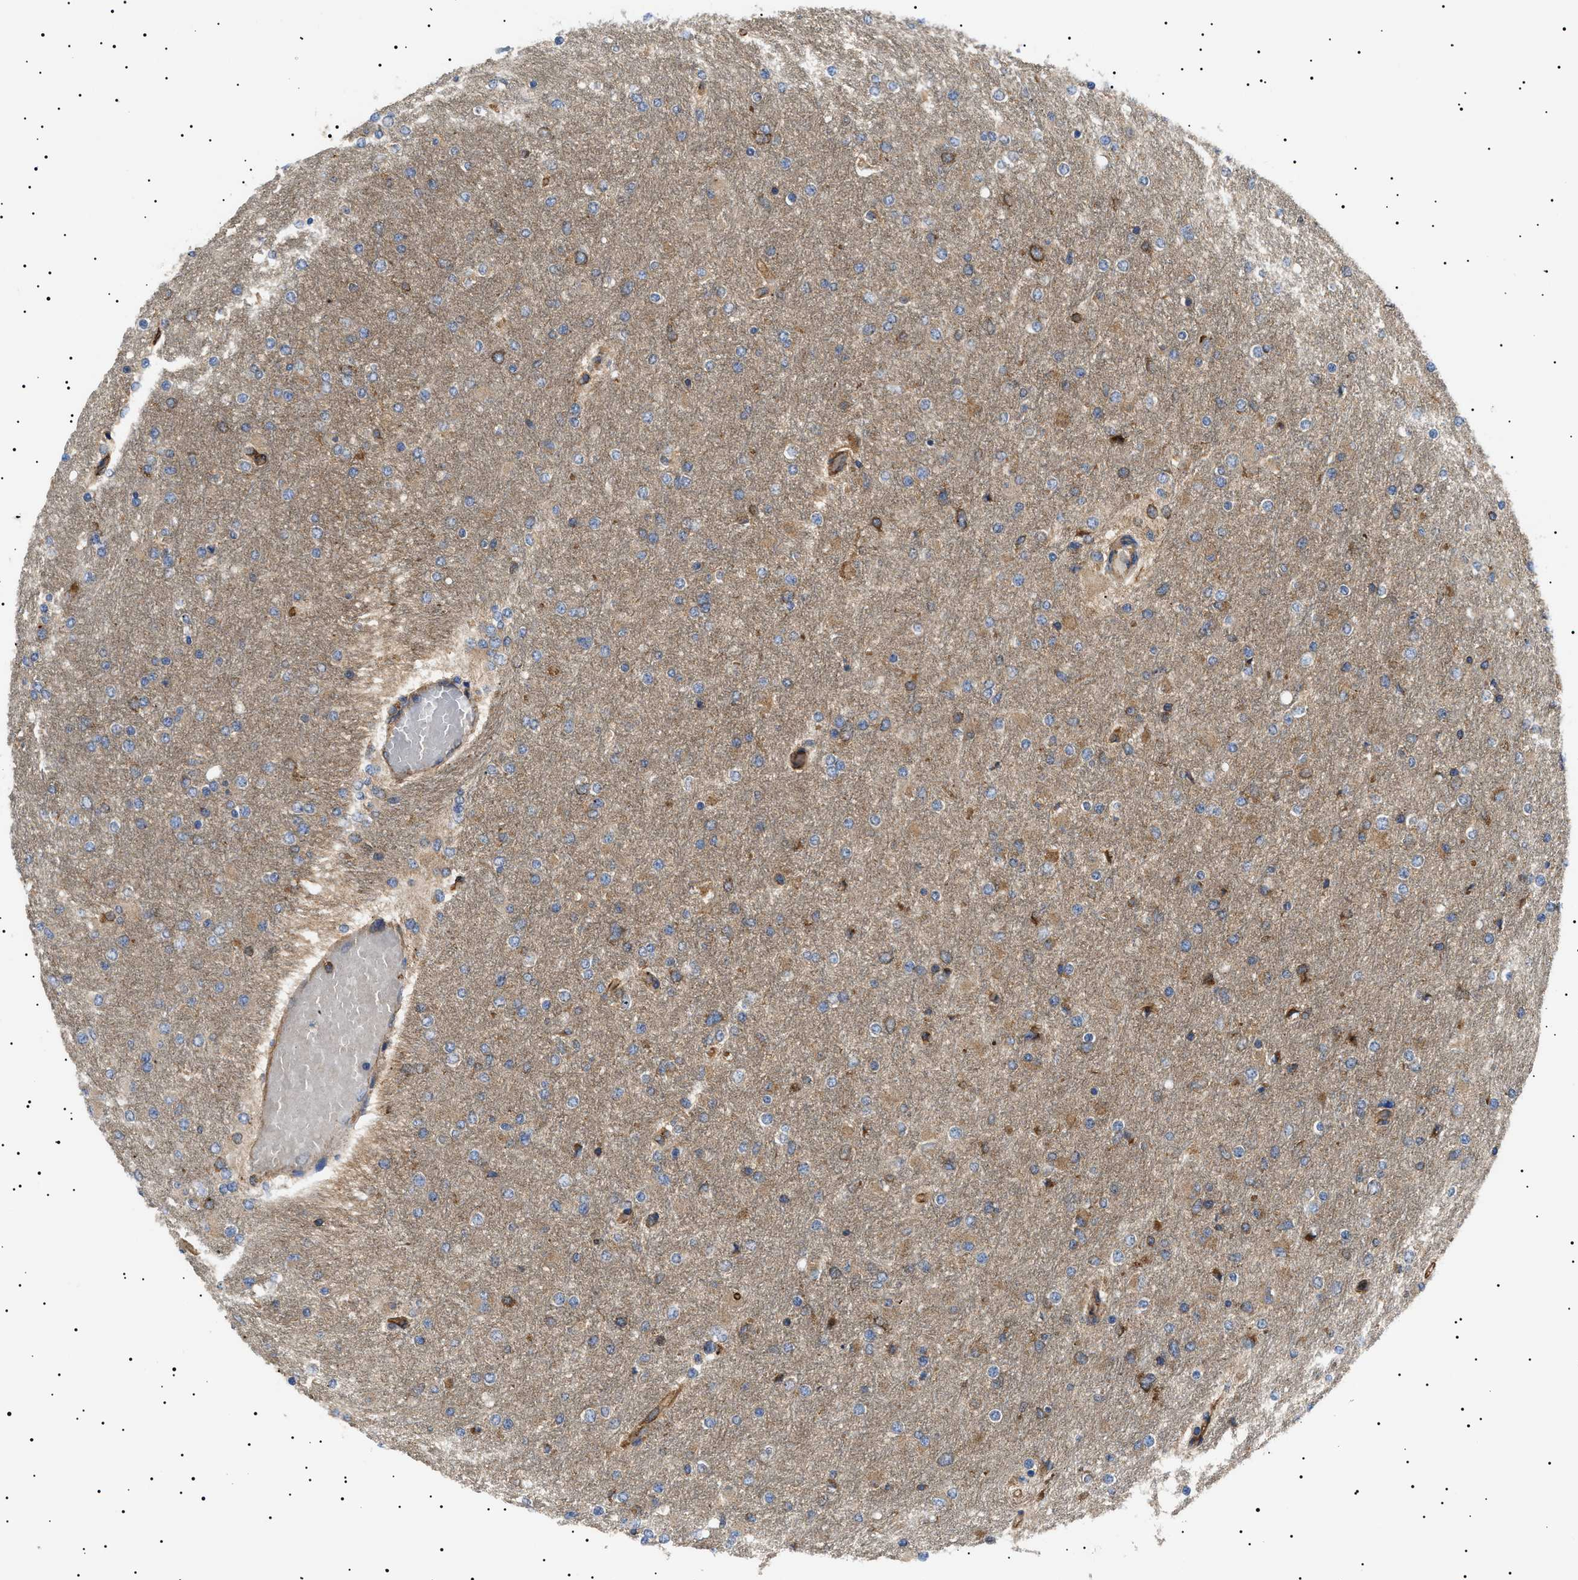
{"staining": {"intensity": "moderate", "quantity": "<25%", "location": "cytoplasmic/membranous"}, "tissue": "glioma", "cell_type": "Tumor cells", "image_type": "cancer", "snomed": [{"axis": "morphology", "description": "Glioma, malignant, High grade"}, {"axis": "topography", "description": "Cerebral cortex"}], "caption": "This image displays IHC staining of glioma, with low moderate cytoplasmic/membranous positivity in about <25% of tumor cells.", "gene": "TPP2", "patient": {"sex": "female", "age": 36}}